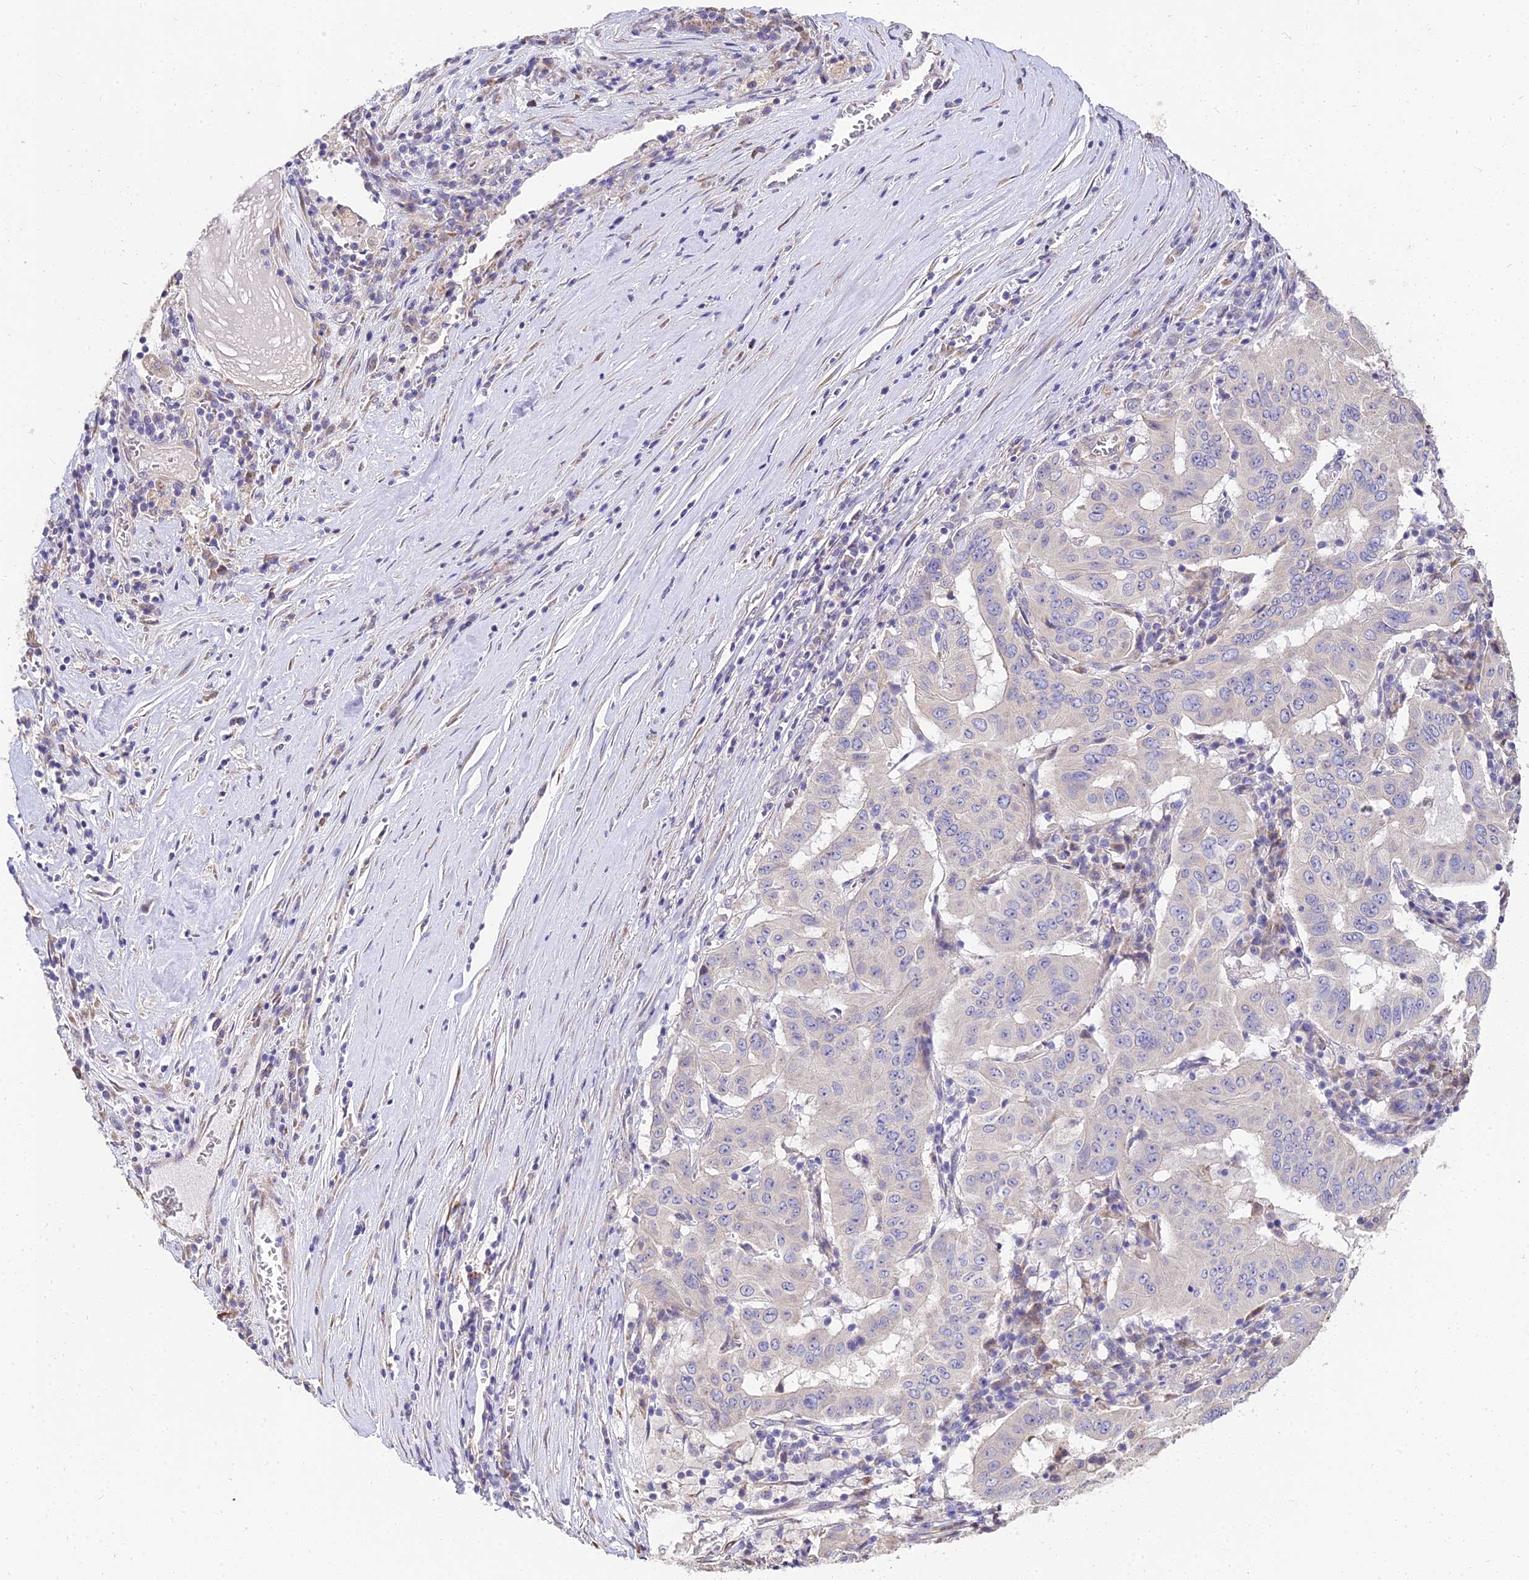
{"staining": {"intensity": "negative", "quantity": "none", "location": "none"}, "tissue": "pancreatic cancer", "cell_type": "Tumor cells", "image_type": "cancer", "snomed": [{"axis": "morphology", "description": "Adenocarcinoma, NOS"}, {"axis": "topography", "description": "Pancreas"}], "caption": "The image displays no significant expression in tumor cells of pancreatic cancer.", "gene": "ARL8B", "patient": {"sex": "male", "age": 63}}